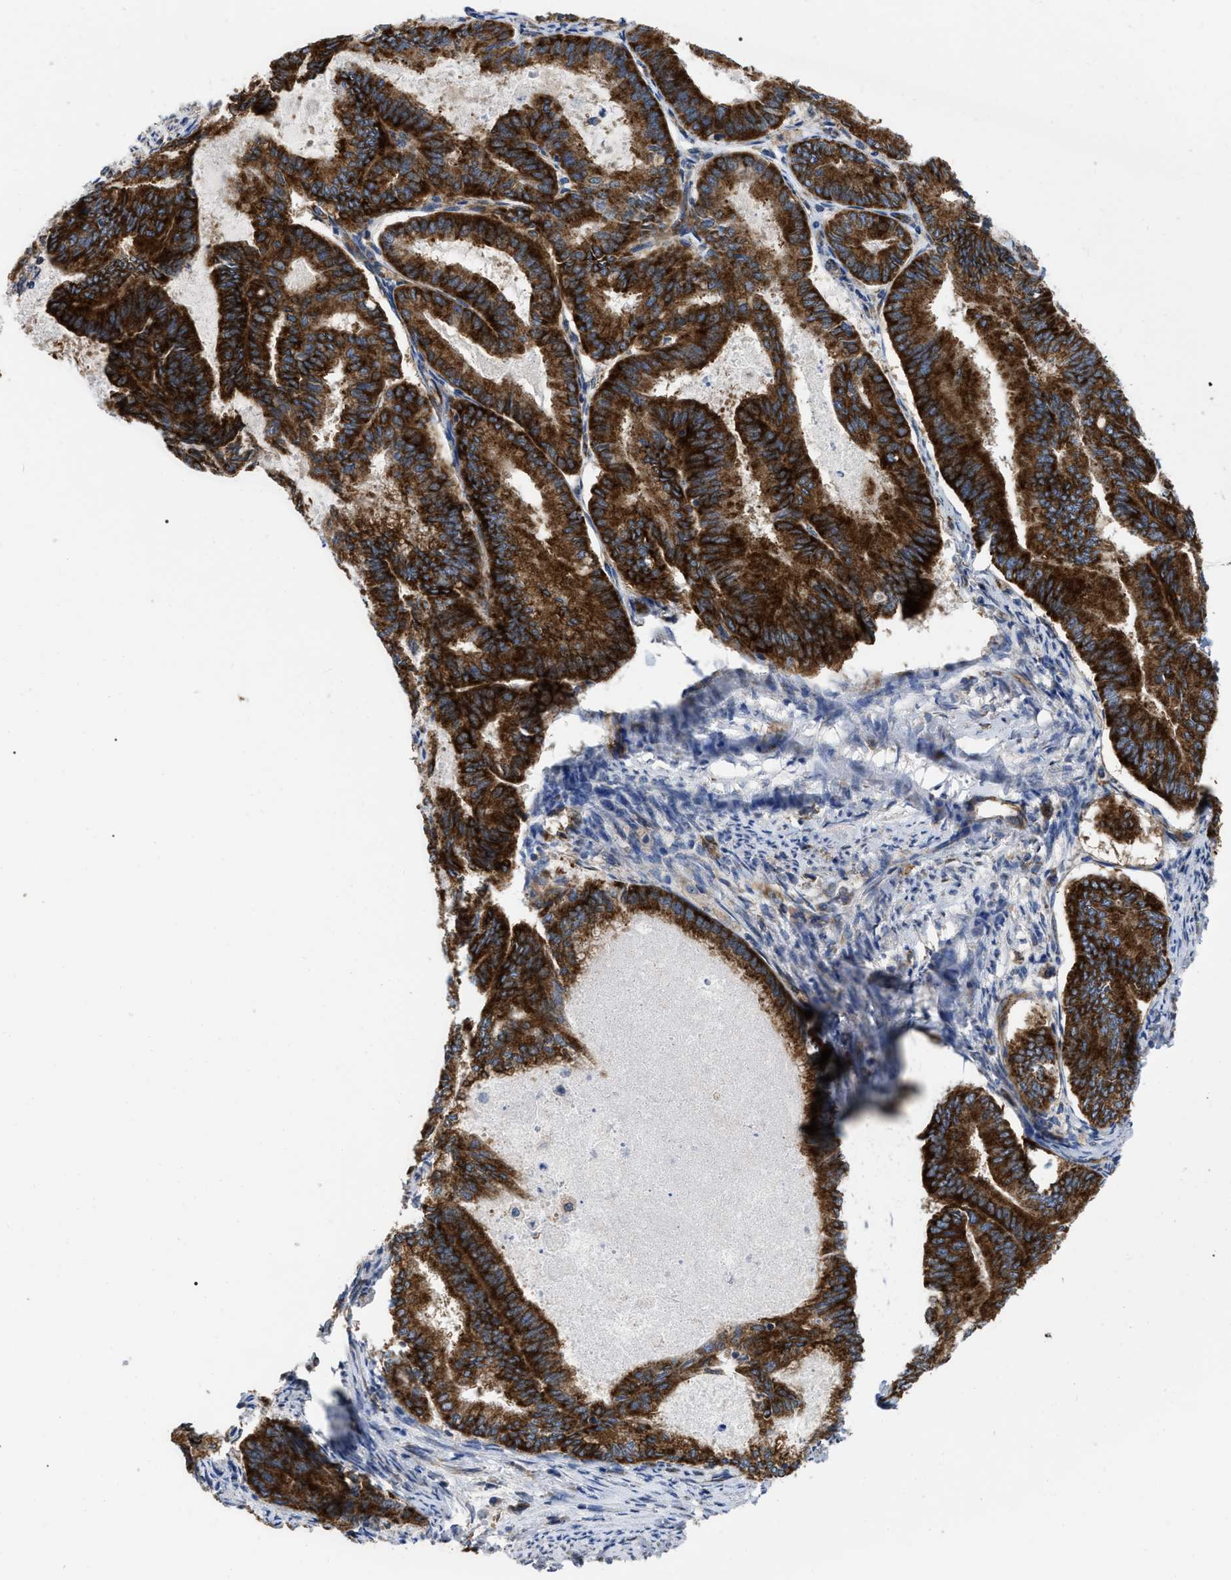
{"staining": {"intensity": "strong", "quantity": ">75%", "location": "cytoplasmic/membranous"}, "tissue": "endometrial cancer", "cell_type": "Tumor cells", "image_type": "cancer", "snomed": [{"axis": "morphology", "description": "Adenocarcinoma, NOS"}, {"axis": "topography", "description": "Endometrium"}], "caption": "Protein staining of endometrial cancer tissue exhibits strong cytoplasmic/membranous positivity in about >75% of tumor cells.", "gene": "FAM120A", "patient": {"sex": "female", "age": 86}}